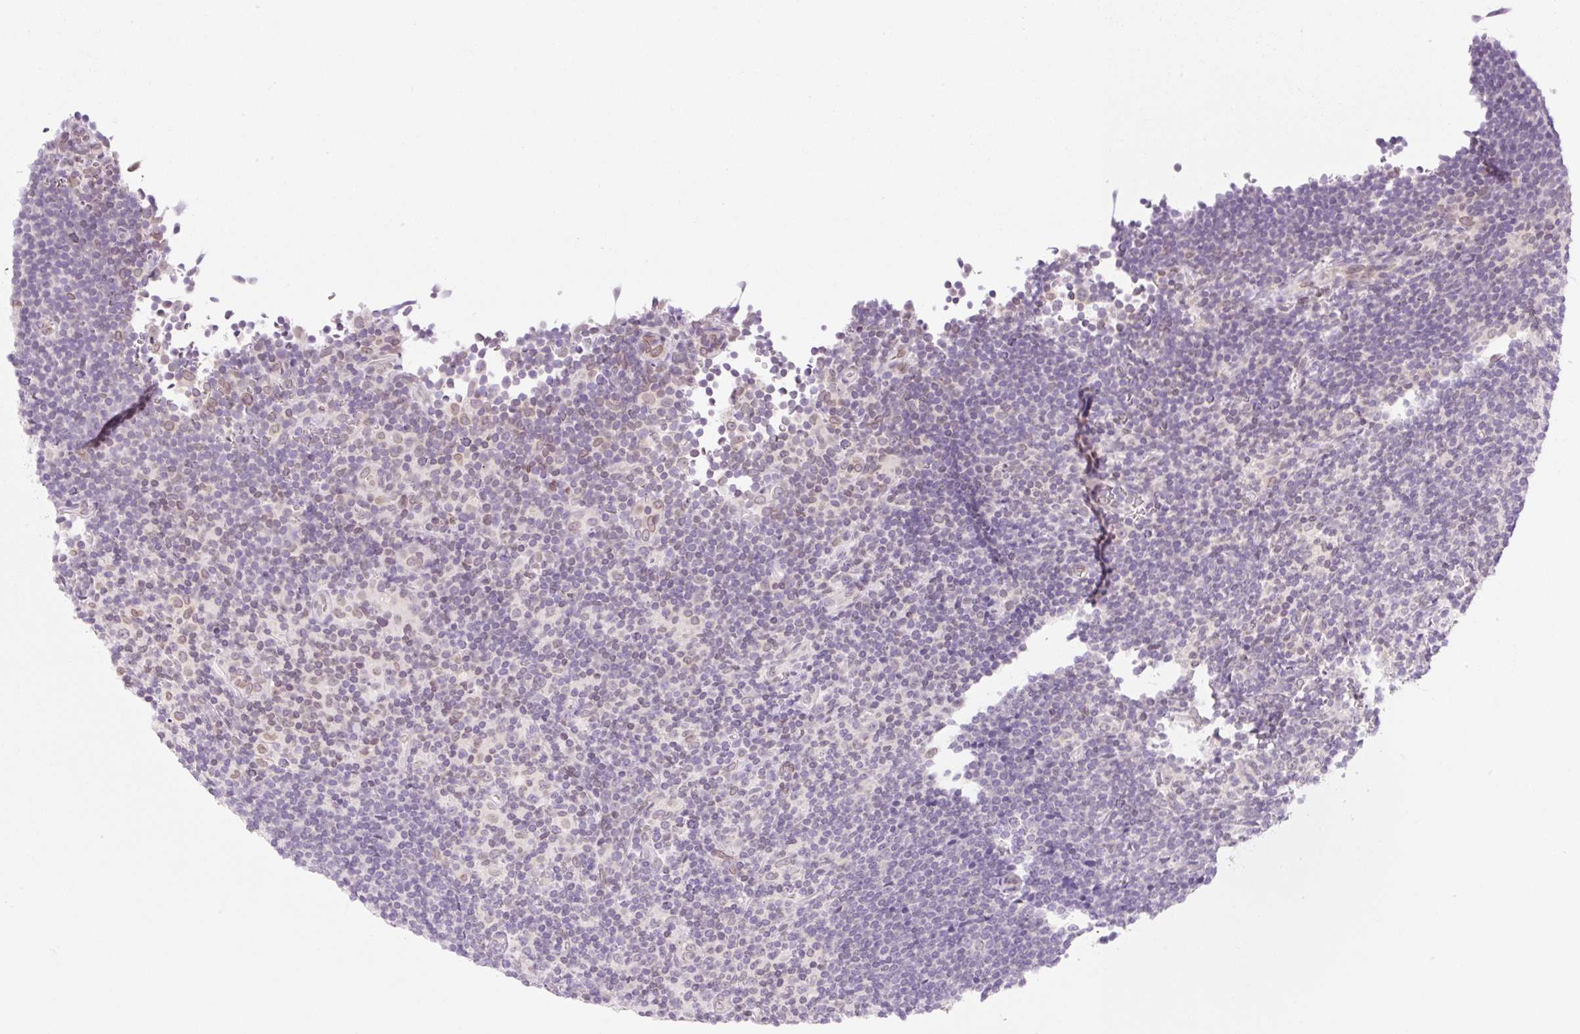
{"staining": {"intensity": "negative", "quantity": "none", "location": "none"}, "tissue": "lymphoma", "cell_type": "Tumor cells", "image_type": "cancer", "snomed": [{"axis": "morphology", "description": "Hodgkin's disease, NOS"}, {"axis": "topography", "description": "Lymph node"}], "caption": "This is an IHC image of human lymphoma. There is no positivity in tumor cells.", "gene": "SYNE3", "patient": {"sex": "female", "age": 57}}